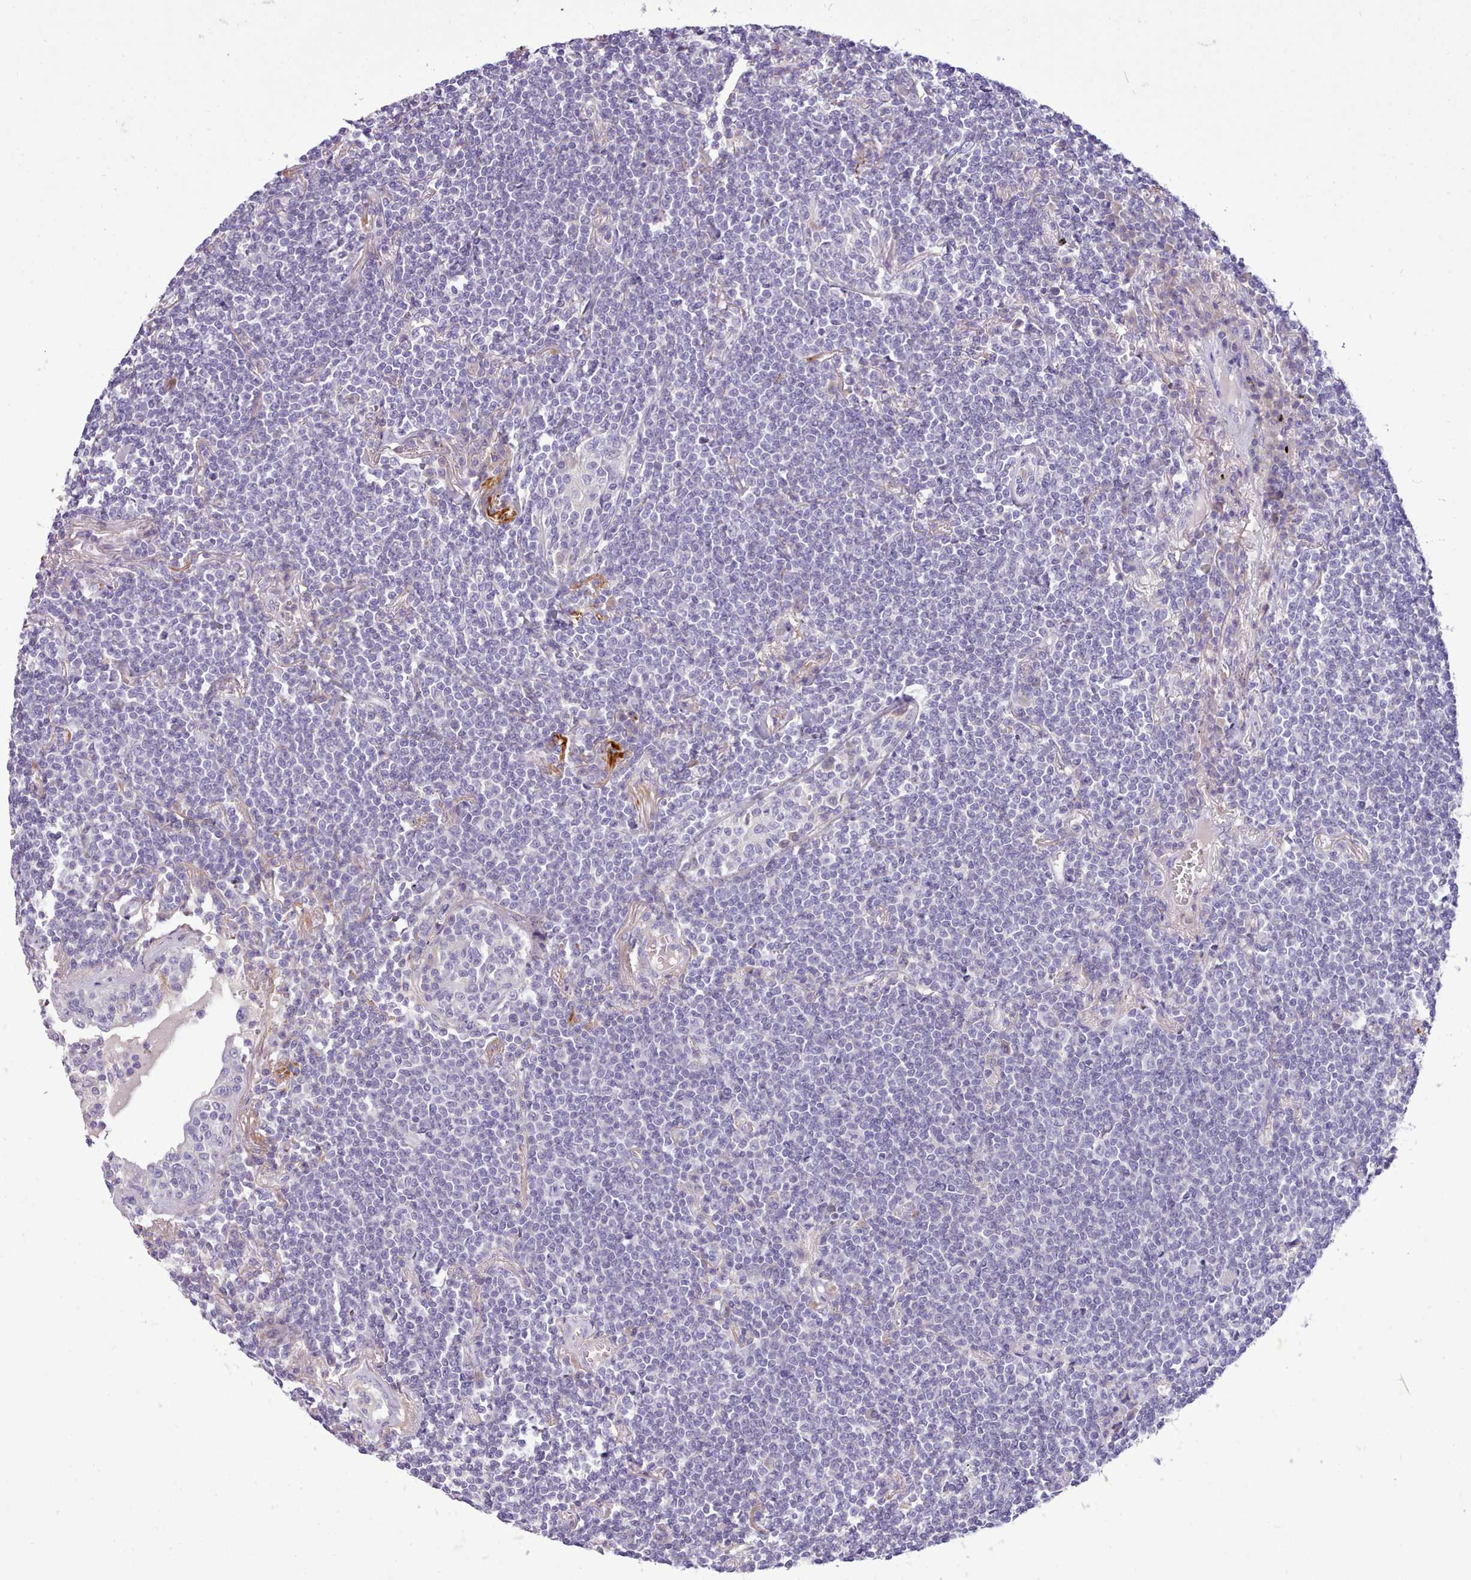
{"staining": {"intensity": "negative", "quantity": "none", "location": "none"}, "tissue": "lymphoma", "cell_type": "Tumor cells", "image_type": "cancer", "snomed": [{"axis": "morphology", "description": "Malignant lymphoma, non-Hodgkin's type, Low grade"}, {"axis": "topography", "description": "Lung"}], "caption": "A histopathology image of lymphoma stained for a protein shows no brown staining in tumor cells.", "gene": "CYP2A13", "patient": {"sex": "female", "age": 71}}